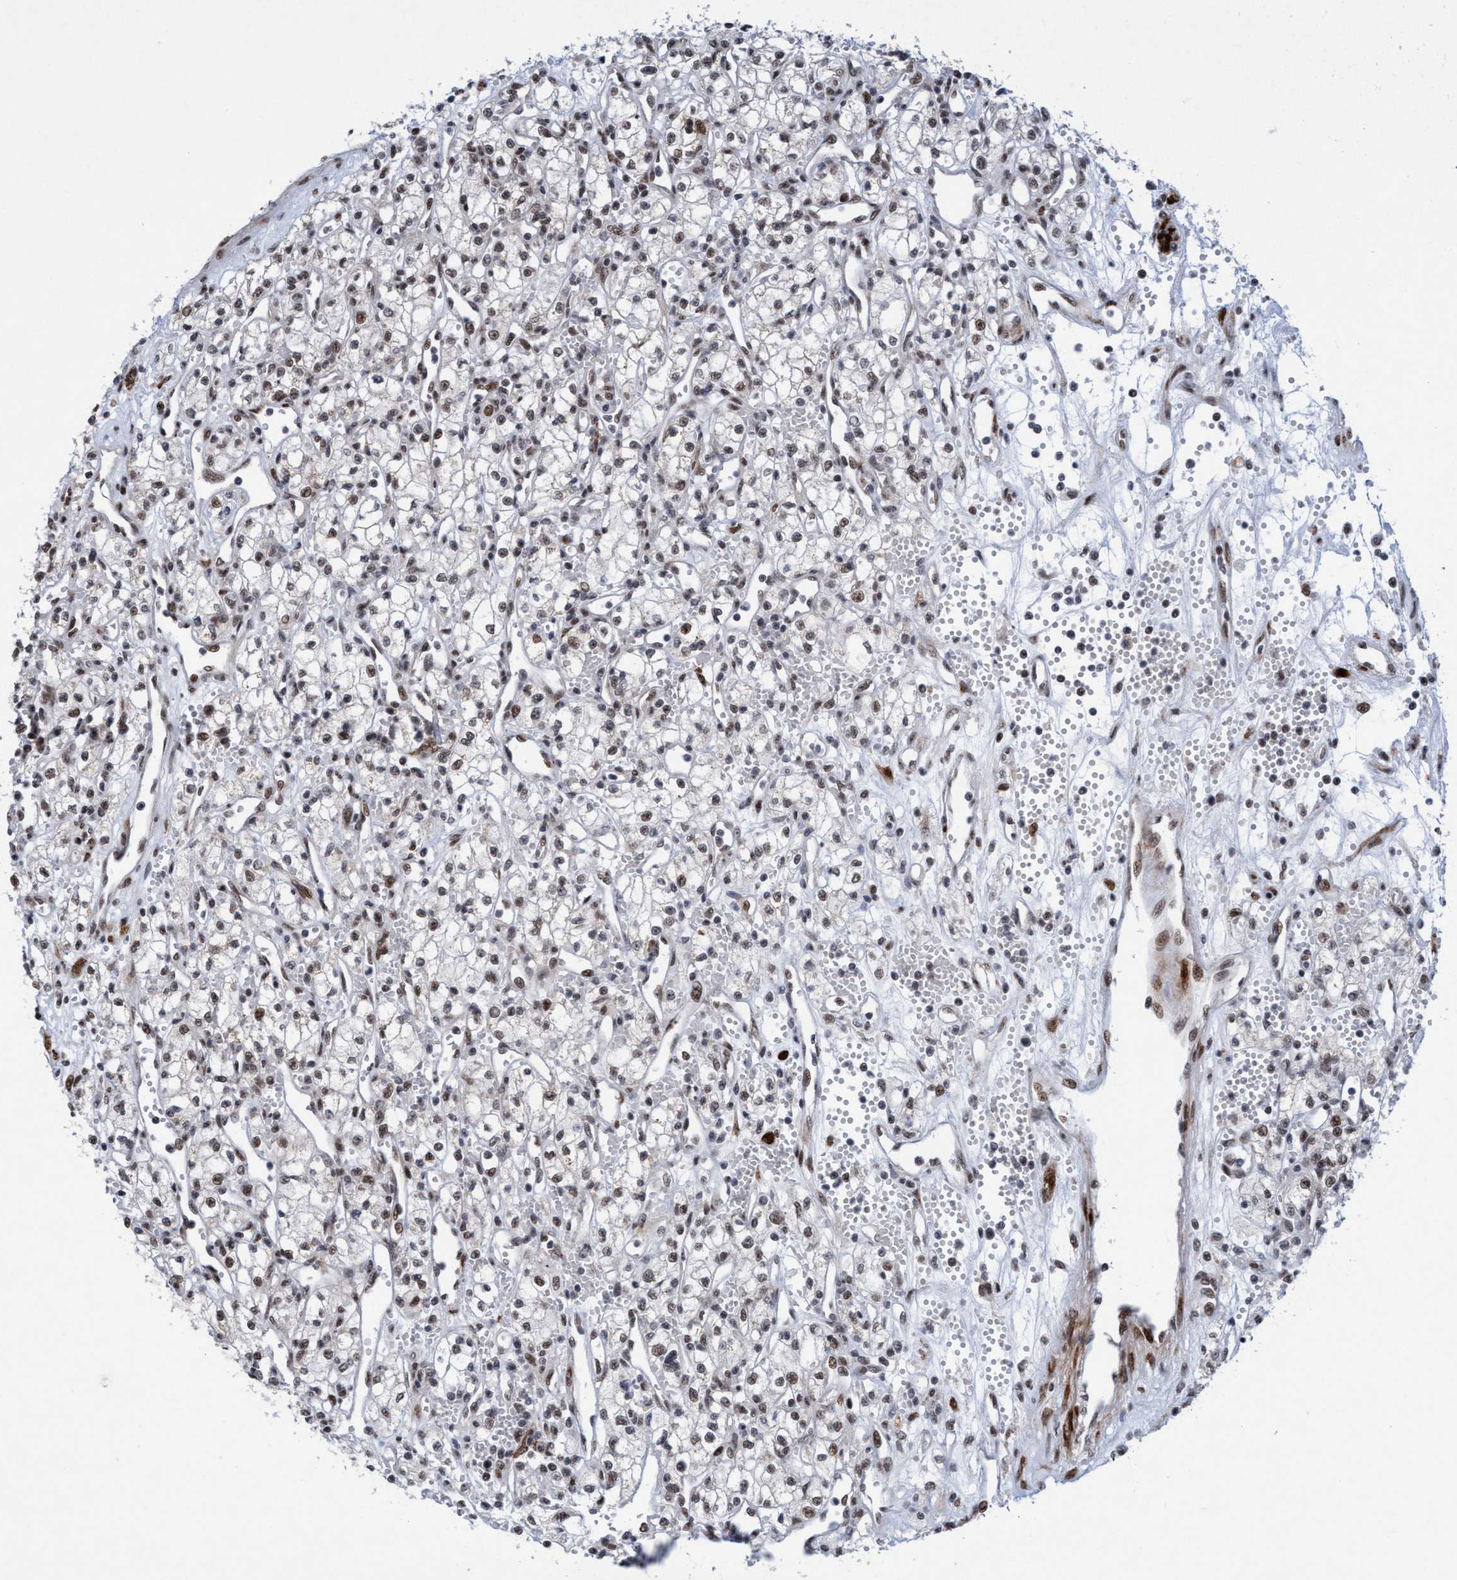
{"staining": {"intensity": "moderate", "quantity": ">75%", "location": "nuclear"}, "tissue": "renal cancer", "cell_type": "Tumor cells", "image_type": "cancer", "snomed": [{"axis": "morphology", "description": "Adenocarcinoma, NOS"}, {"axis": "topography", "description": "Kidney"}], "caption": "An immunohistochemistry image of tumor tissue is shown. Protein staining in brown shows moderate nuclear positivity in renal cancer (adenocarcinoma) within tumor cells.", "gene": "GLT6D1", "patient": {"sex": "male", "age": 59}}